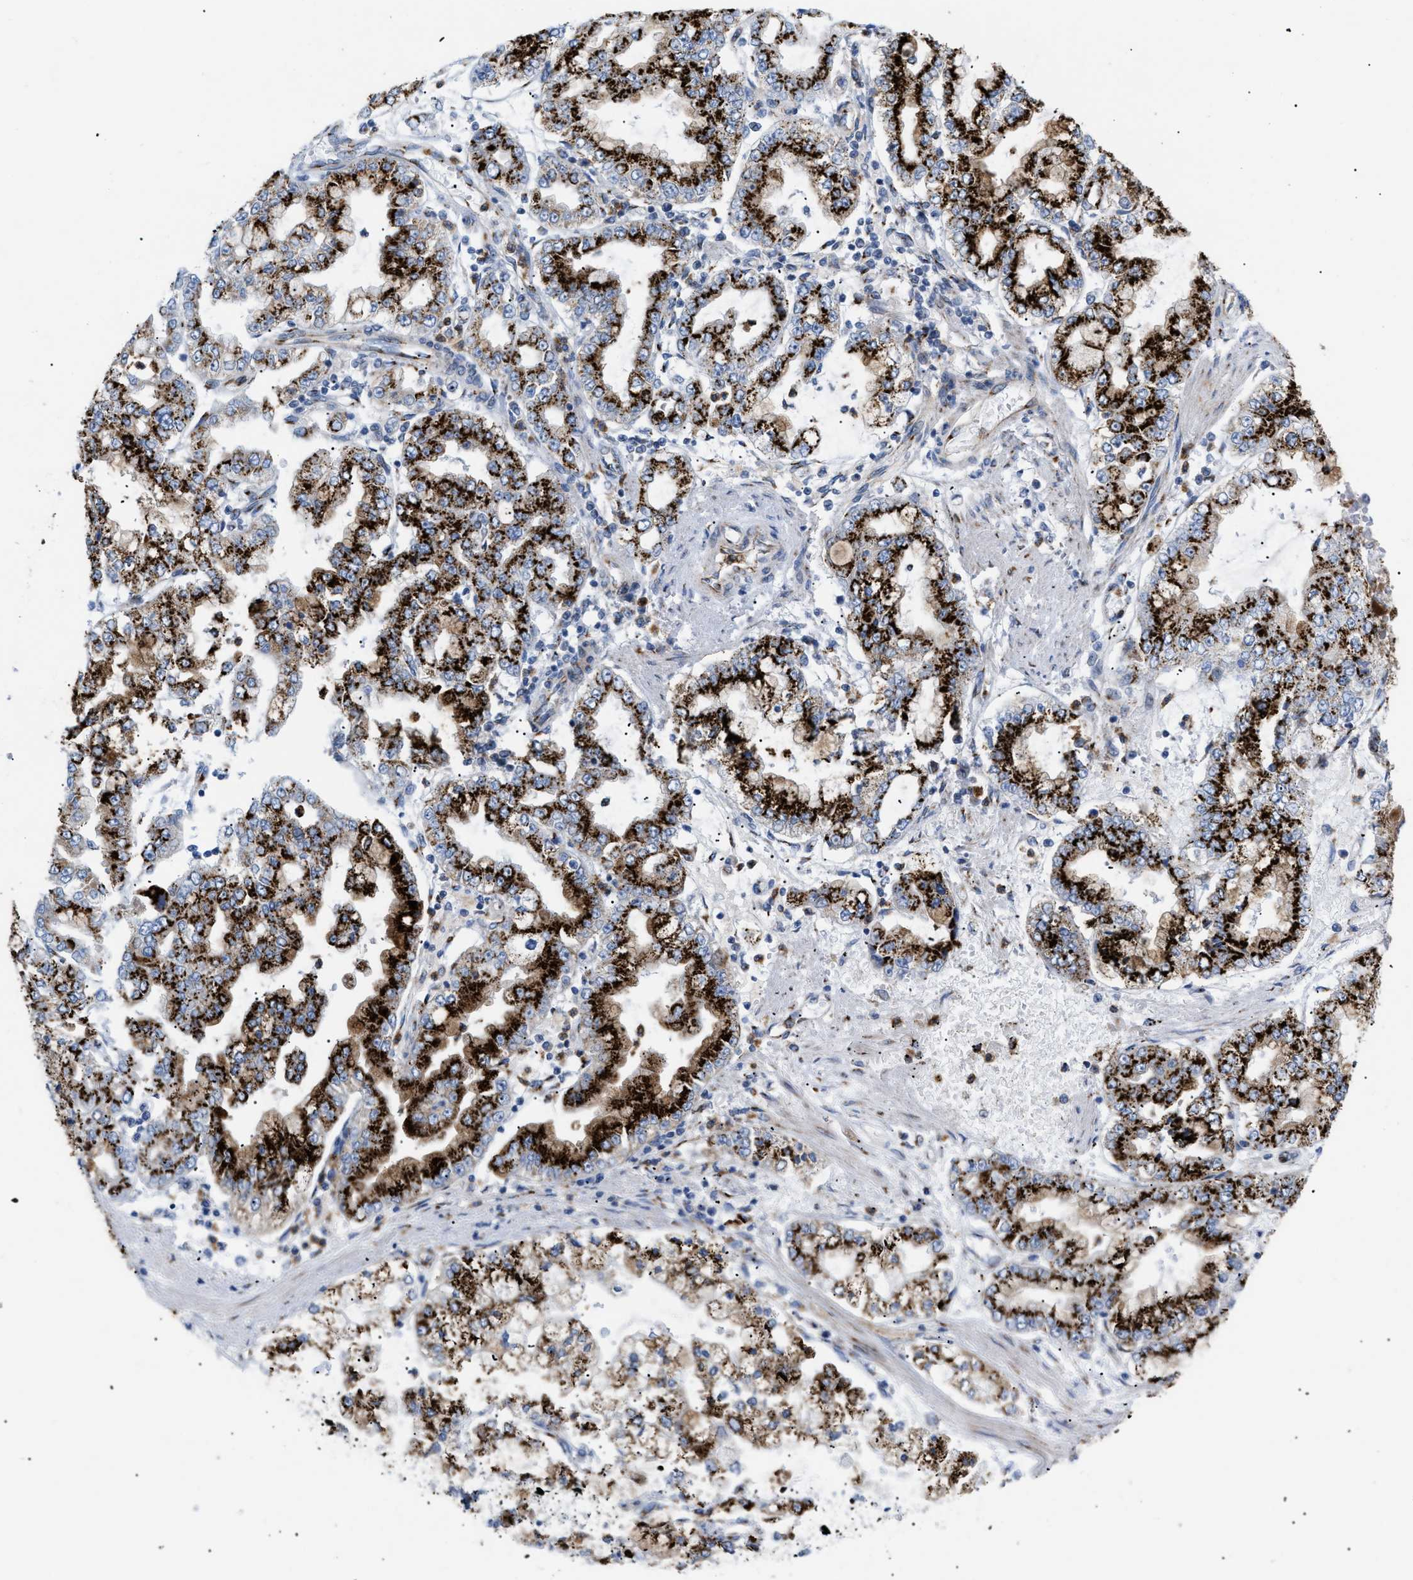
{"staining": {"intensity": "strong", "quantity": ">75%", "location": "cytoplasmic/membranous"}, "tissue": "stomach cancer", "cell_type": "Tumor cells", "image_type": "cancer", "snomed": [{"axis": "morphology", "description": "Adenocarcinoma, NOS"}, {"axis": "topography", "description": "Stomach"}], "caption": "About >75% of tumor cells in human stomach cancer (adenocarcinoma) reveal strong cytoplasmic/membranous protein expression as visualized by brown immunohistochemical staining.", "gene": "TMEM17", "patient": {"sex": "male", "age": 76}}